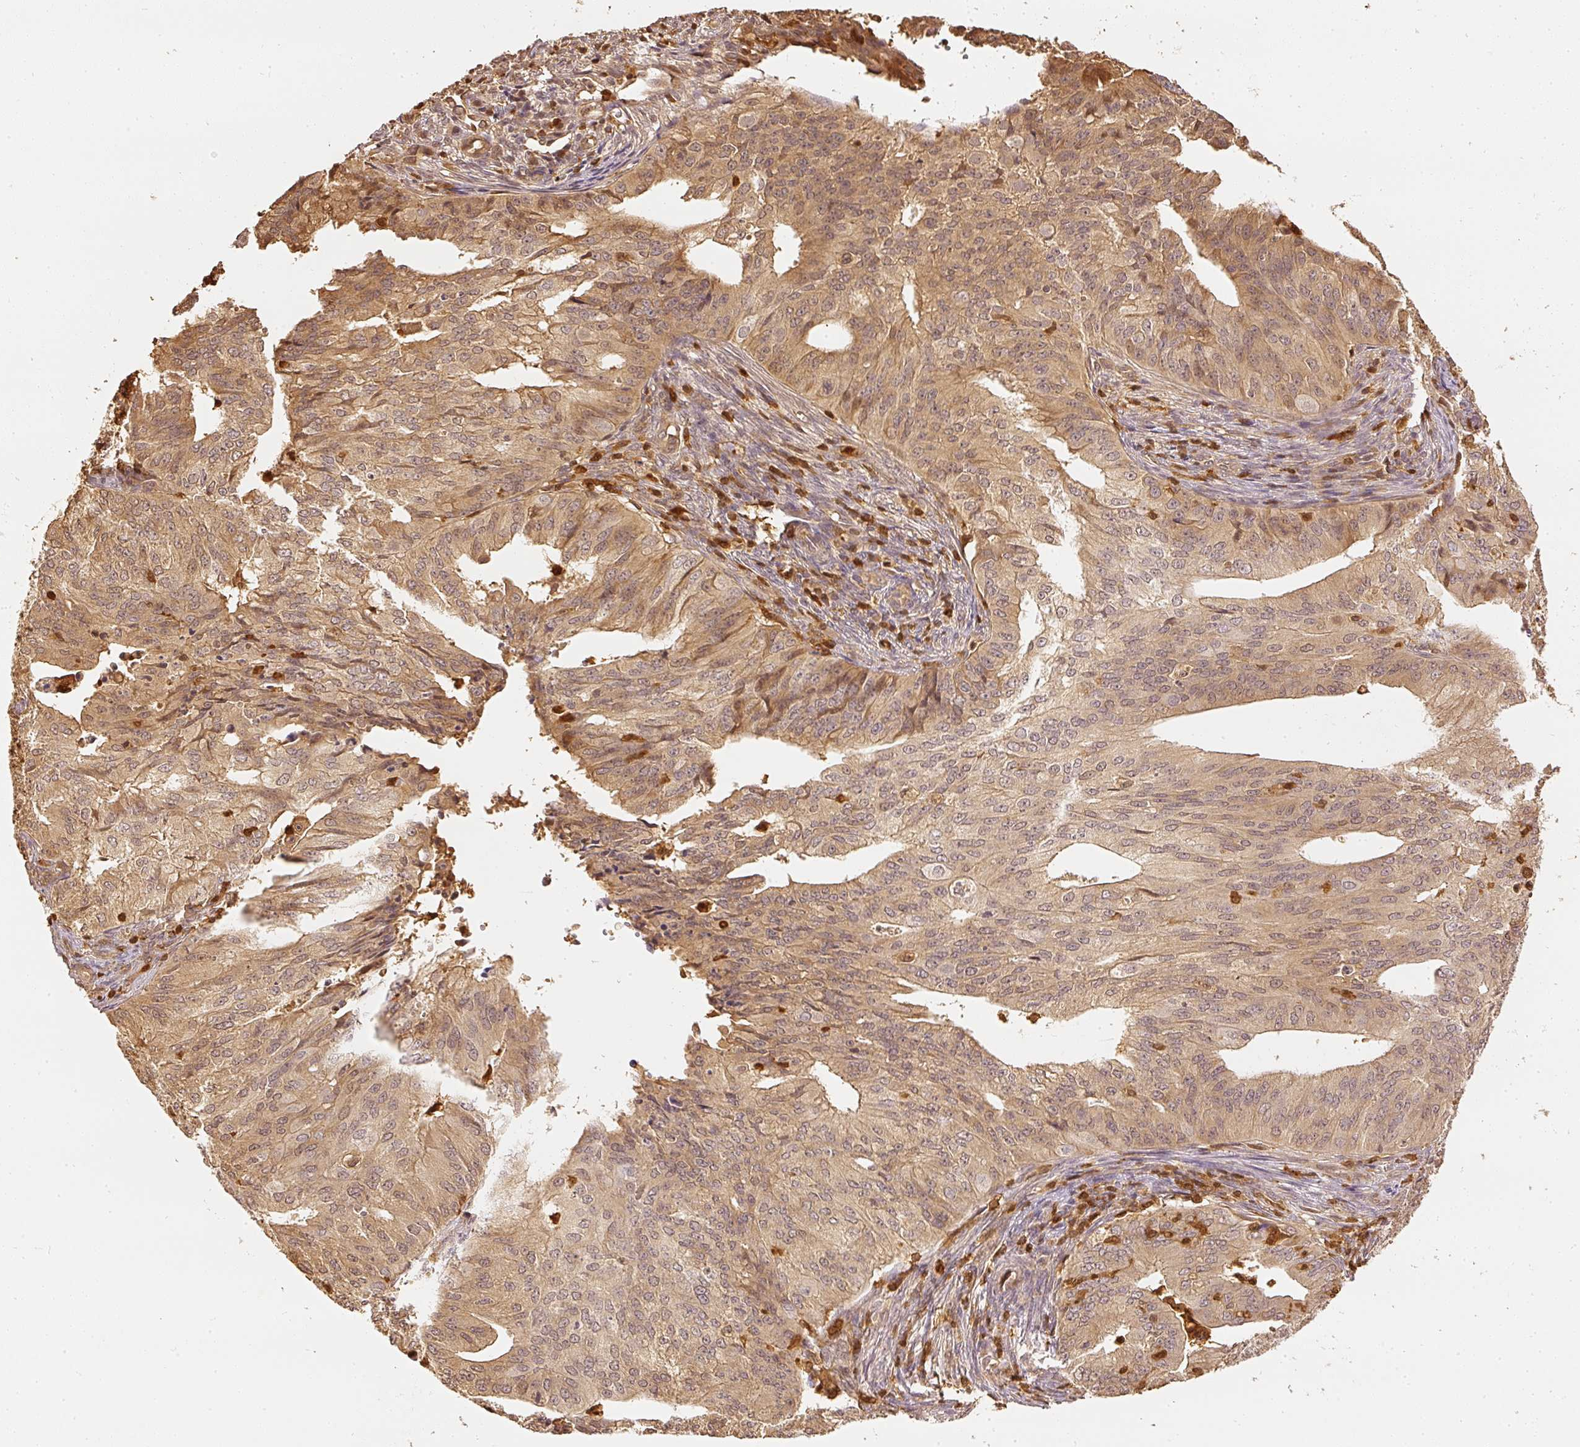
{"staining": {"intensity": "moderate", "quantity": ">75%", "location": "cytoplasmic/membranous,nuclear"}, "tissue": "endometrial cancer", "cell_type": "Tumor cells", "image_type": "cancer", "snomed": [{"axis": "morphology", "description": "Adenocarcinoma, NOS"}, {"axis": "topography", "description": "Endometrium"}], "caption": "An immunohistochemistry (IHC) photomicrograph of neoplastic tissue is shown. Protein staining in brown labels moderate cytoplasmic/membranous and nuclear positivity in adenocarcinoma (endometrial) within tumor cells. Ihc stains the protein of interest in brown and the nuclei are stained blue.", "gene": "PFN1", "patient": {"sex": "female", "age": 50}}